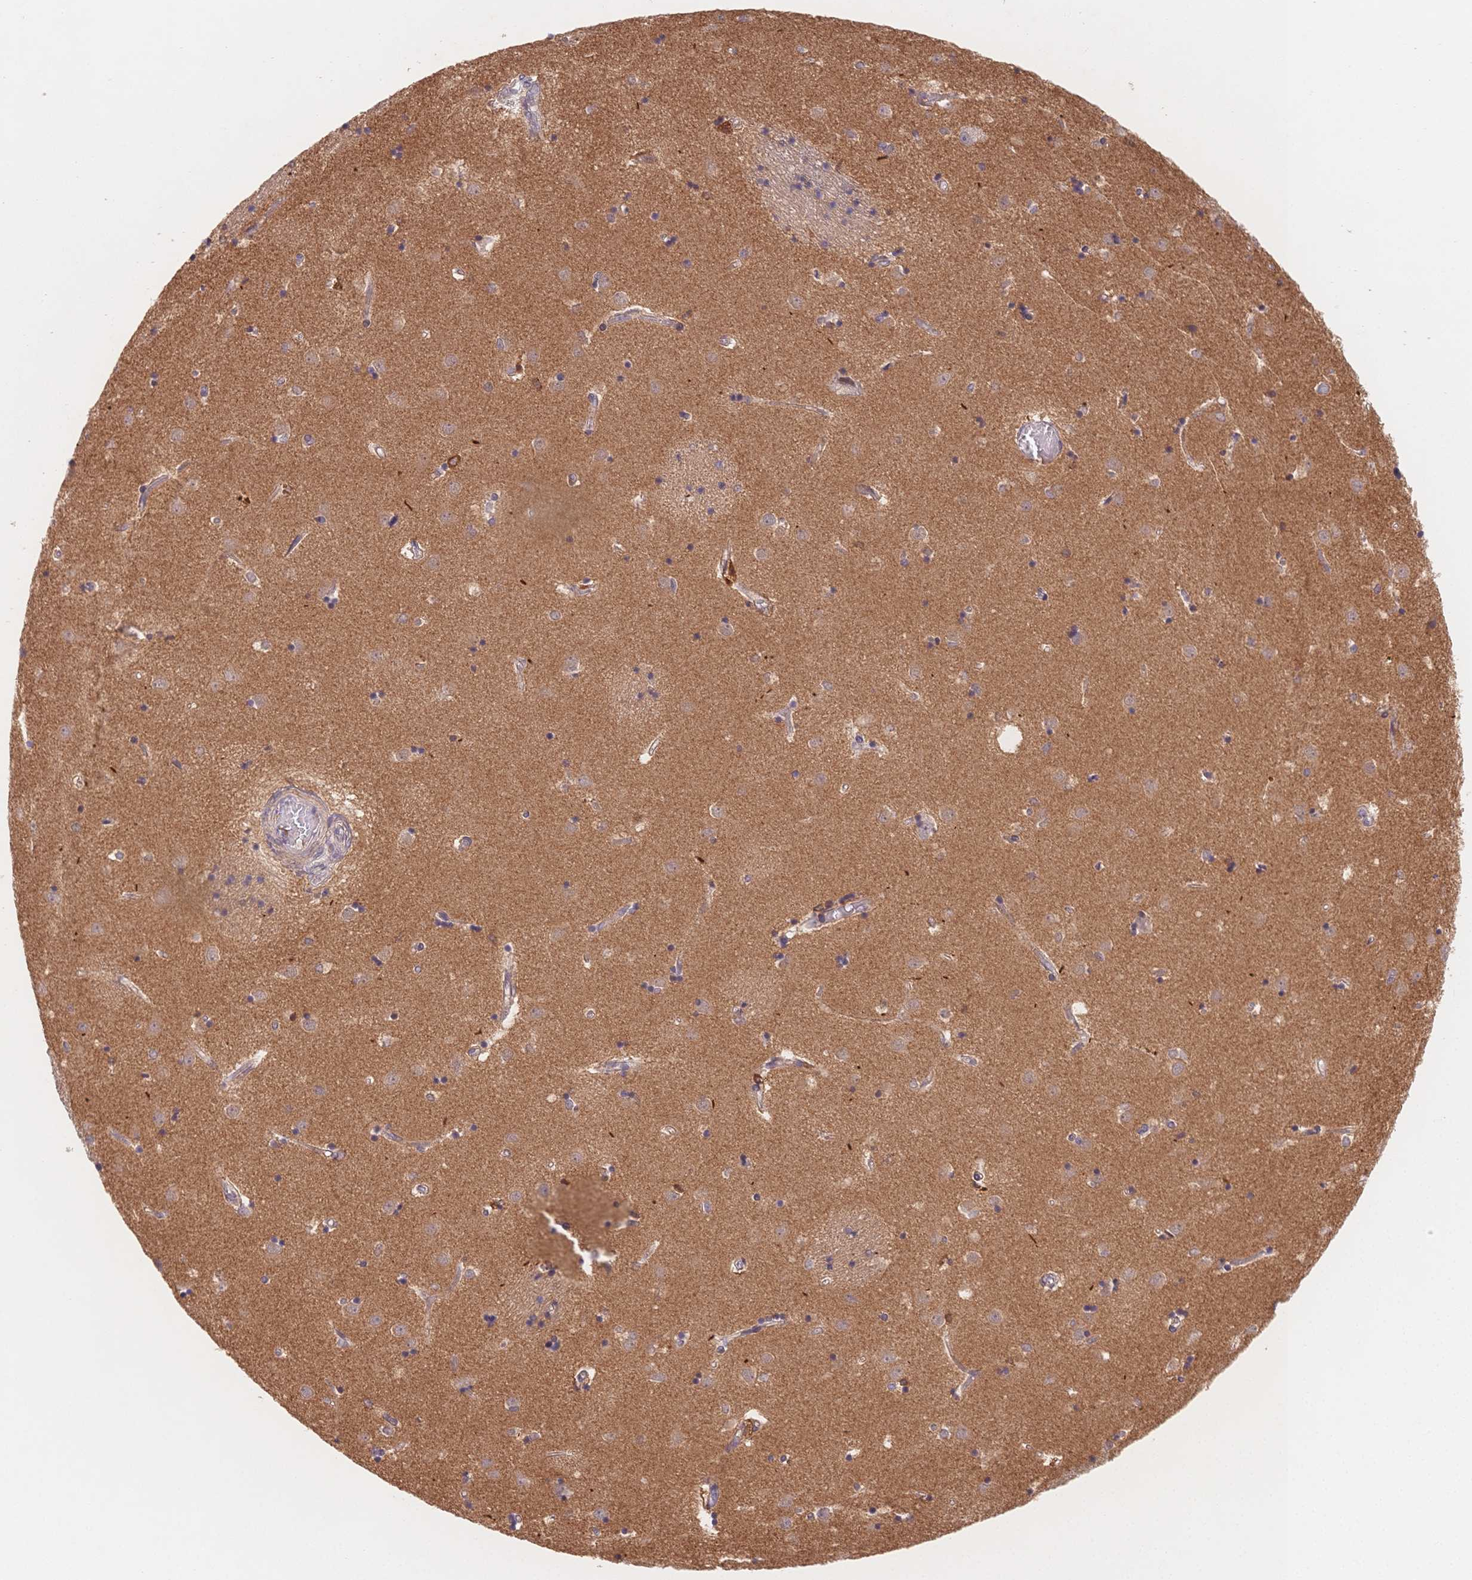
{"staining": {"intensity": "weak", "quantity": "<25%", "location": "cytoplasmic/membranous"}, "tissue": "caudate", "cell_type": "Glial cells", "image_type": "normal", "snomed": [{"axis": "morphology", "description": "Normal tissue, NOS"}, {"axis": "topography", "description": "Lateral ventricle wall"}], "caption": "DAB immunohistochemical staining of unremarkable human caudate shows no significant staining in glial cells.", "gene": "C12orf75", "patient": {"sex": "male", "age": 54}}